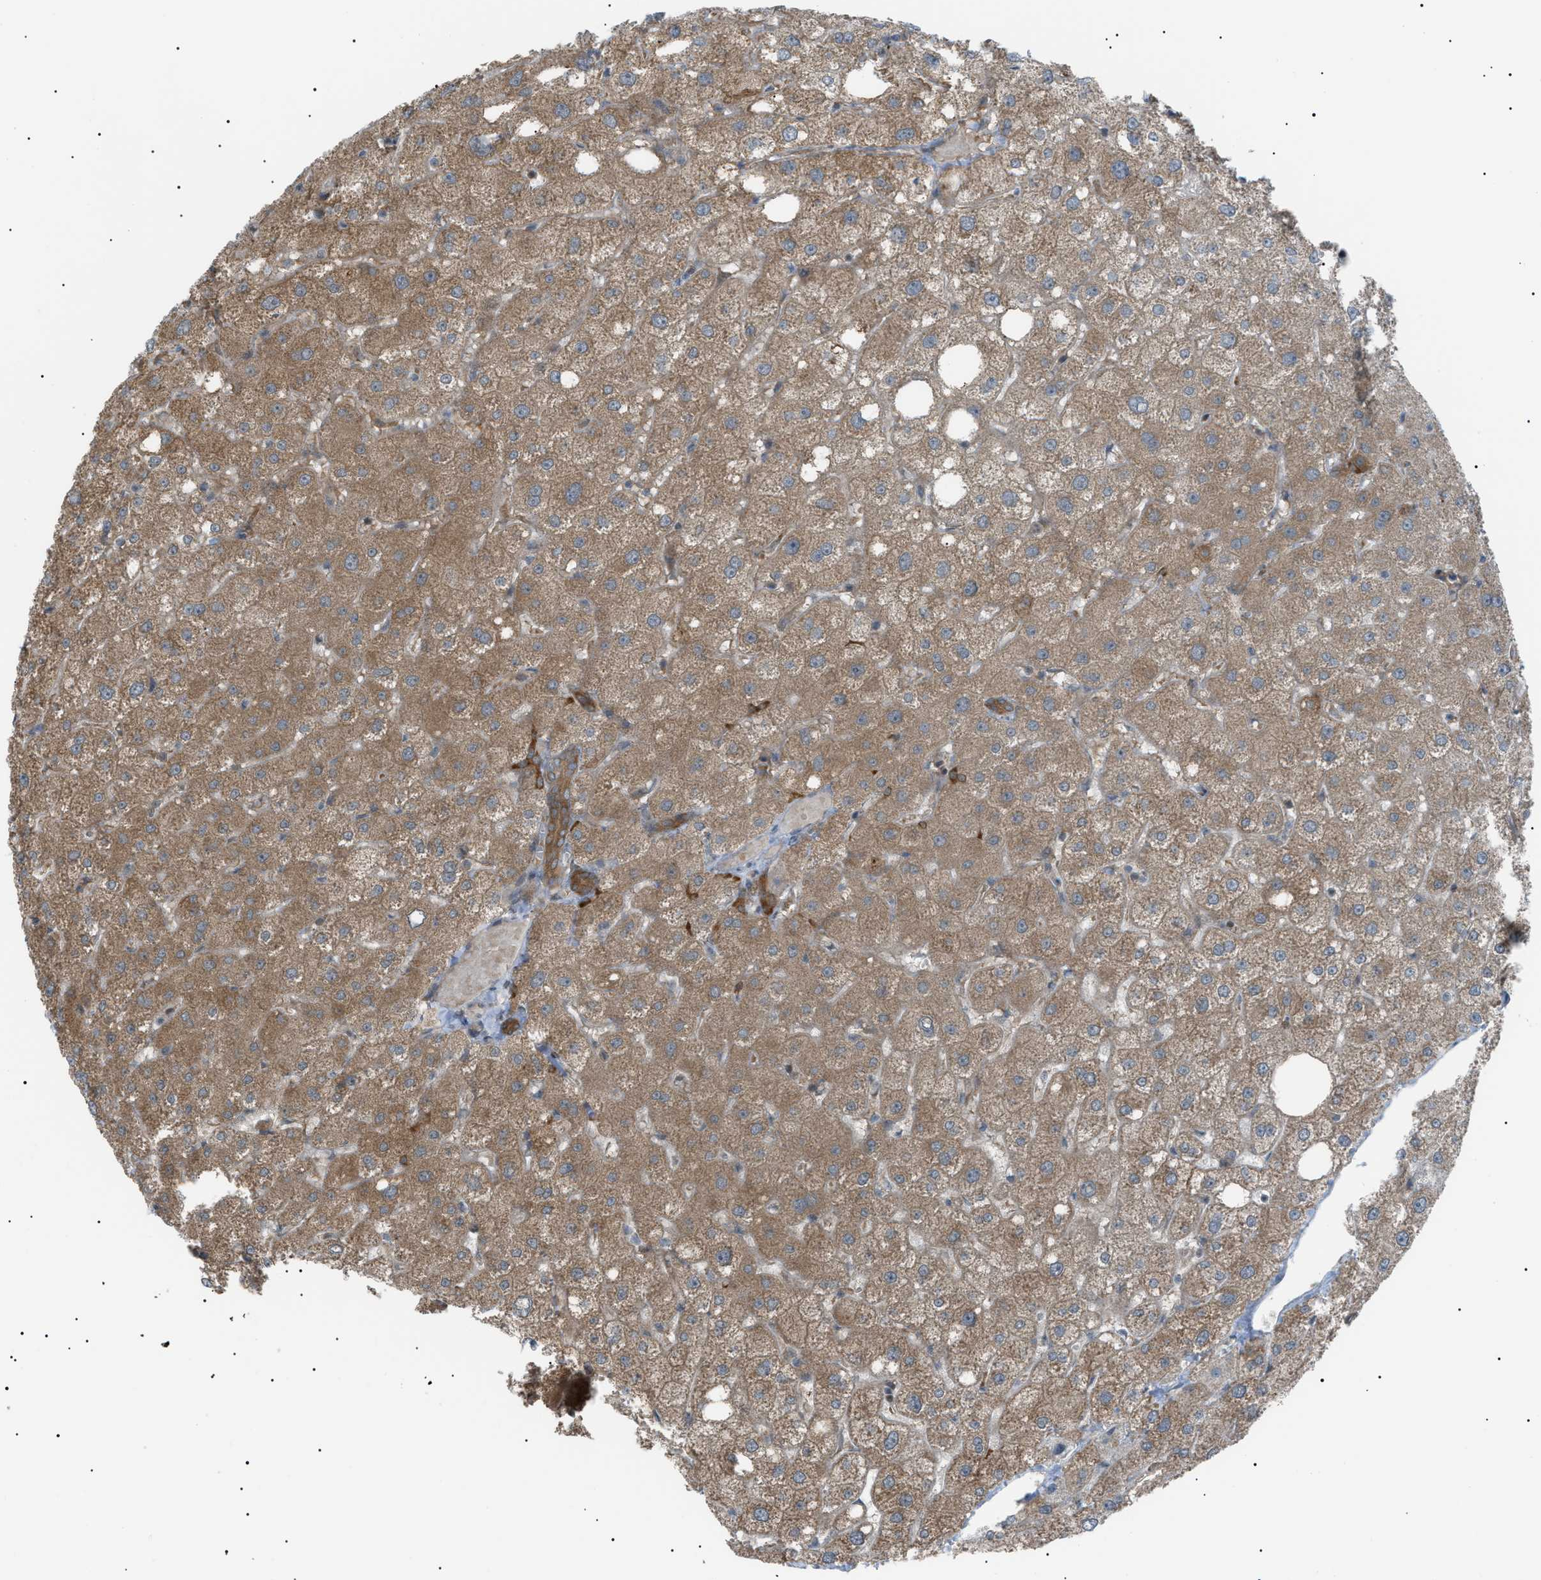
{"staining": {"intensity": "strong", "quantity": "25%-75%", "location": "cytoplasmic/membranous"}, "tissue": "liver", "cell_type": "Cholangiocytes", "image_type": "normal", "snomed": [{"axis": "morphology", "description": "Normal tissue, NOS"}, {"axis": "topography", "description": "Liver"}], "caption": "Strong cytoplasmic/membranous protein expression is seen in approximately 25%-75% of cholangiocytes in liver. (Stains: DAB (3,3'-diaminobenzidine) in brown, nuclei in blue, Microscopy: brightfield microscopy at high magnification).", "gene": "LPIN2", "patient": {"sex": "male", "age": 73}}